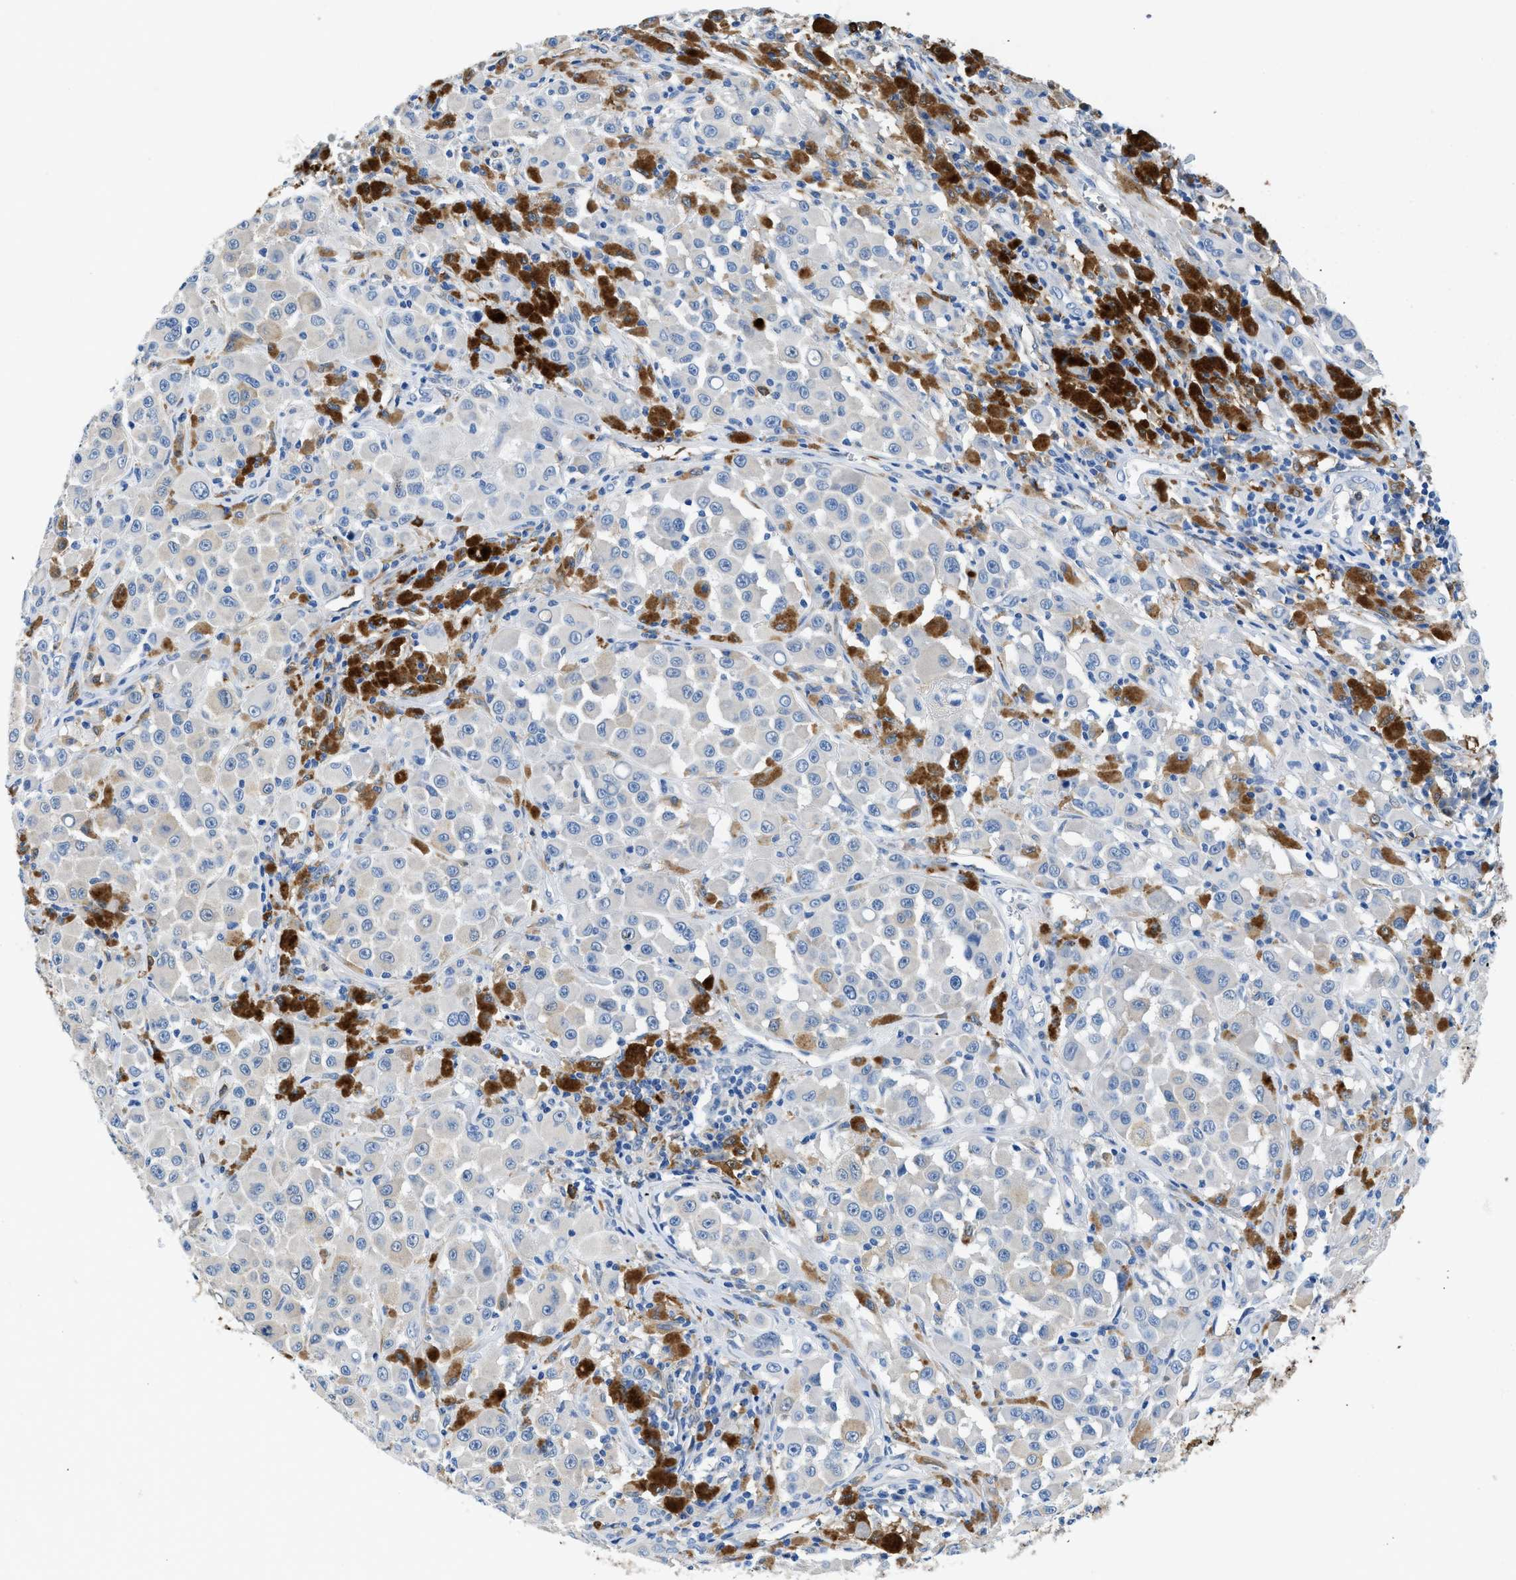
{"staining": {"intensity": "negative", "quantity": "none", "location": "none"}, "tissue": "melanoma", "cell_type": "Tumor cells", "image_type": "cancer", "snomed": [{"axis": "morphology", "description": "Malignant melanoma, NOS"}, {"axis": "topography", "description": "Skin"}], "caption": "IHC photomicrograph of melanoma stained for a protein (brown), which shows no positivity in tumor cells.", "gene": "FADS6", "patient": {"sex": "male", "age": 84}}